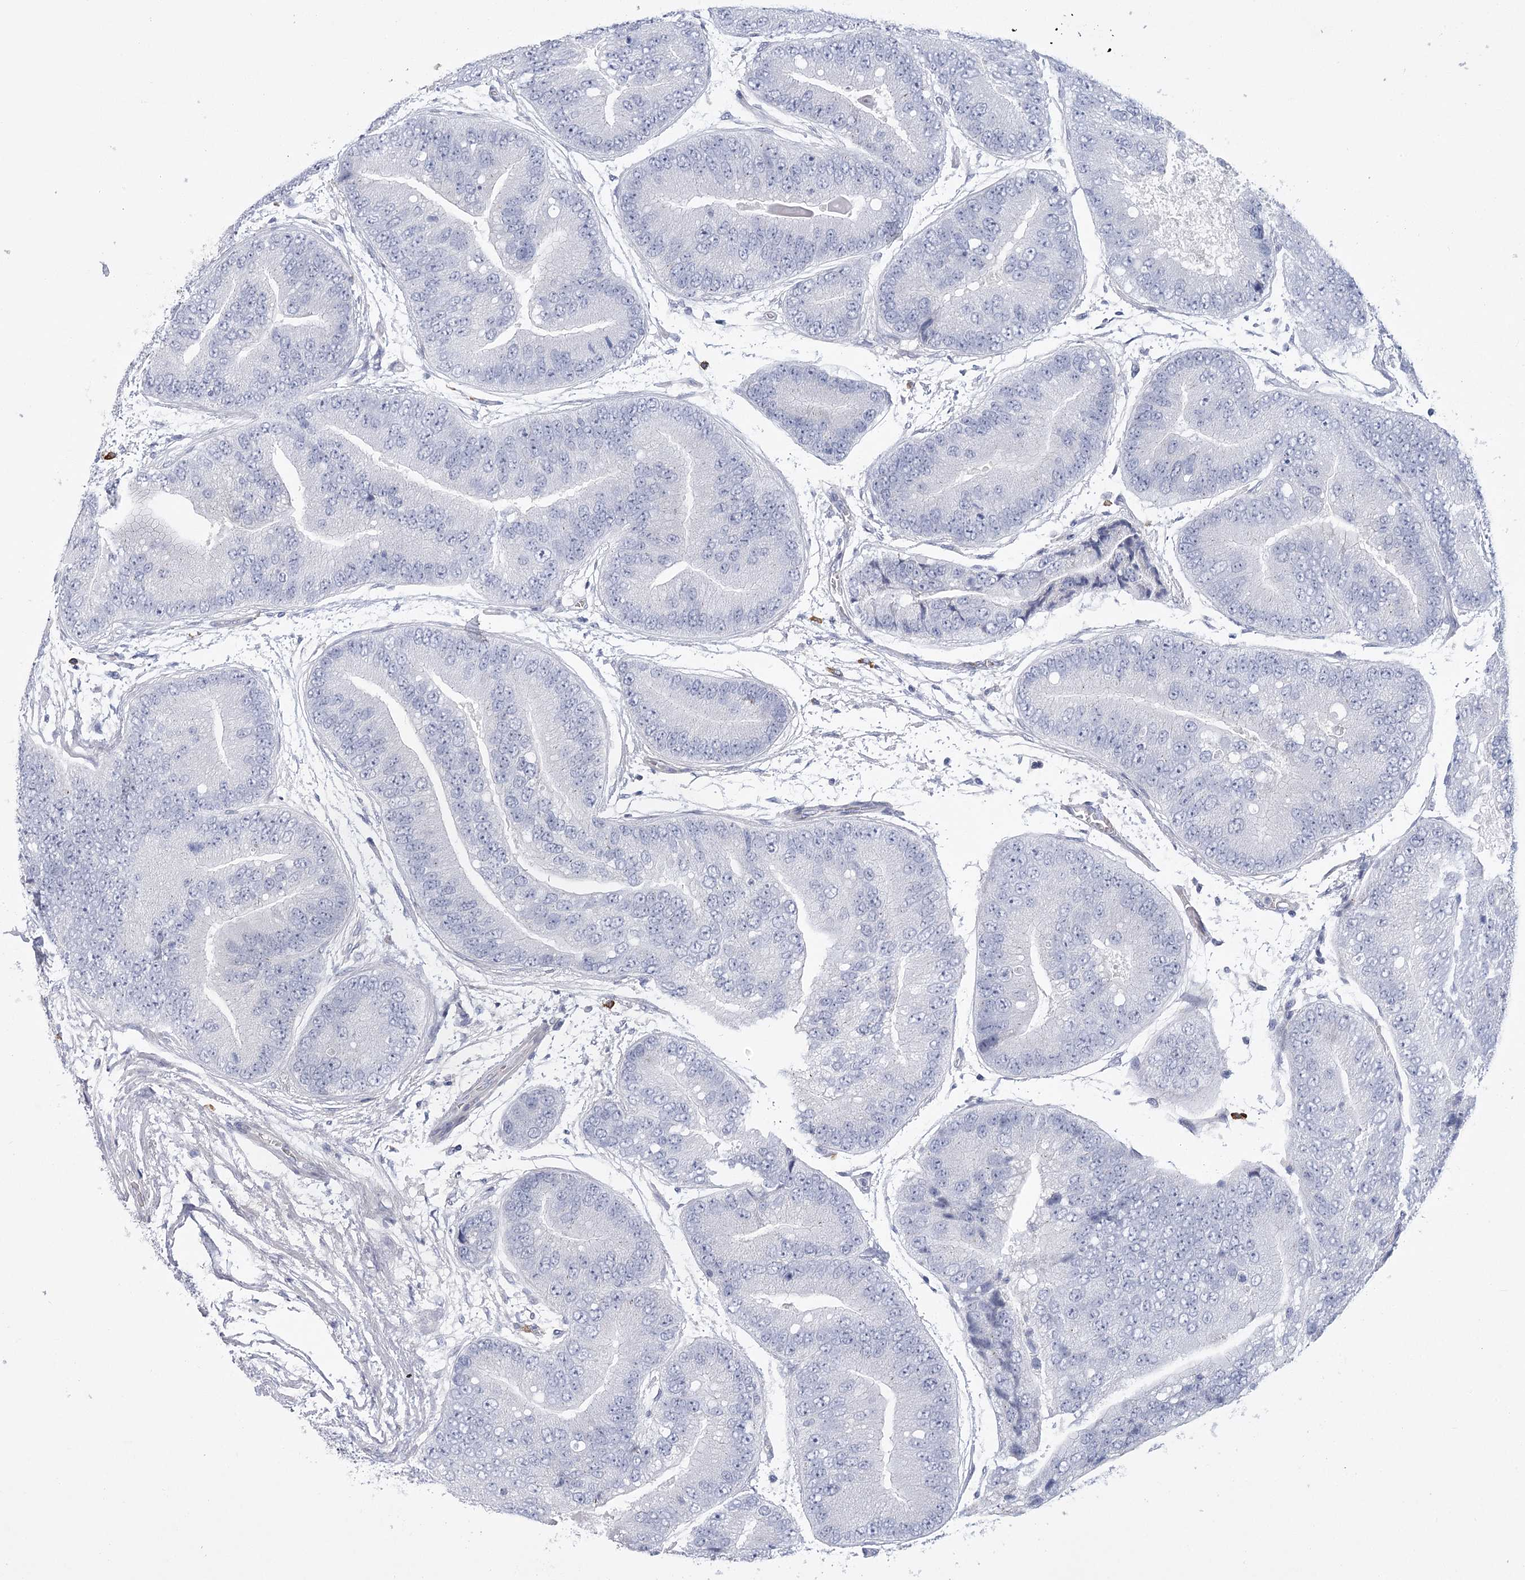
{"staining": {"intensity": "negative", "quantity": "none", "location": "none"}, "tissue": "prostate cancer", "cell_type": "Tumor cells", "image_type": "cancer", "snomed": [{"axis": "morphology", "description": "Adenocarcinoma, High grade"}, {"axis": "topography", "description": "Prostate"}], "caption": "This is an immunohistochemistry (IHC) micrograph of high-grade adenocarcinoma (prostate). There is no expression in tumor cells.", "gene": "FAM76B", "patient": {"sex": "male", "age": 70}}